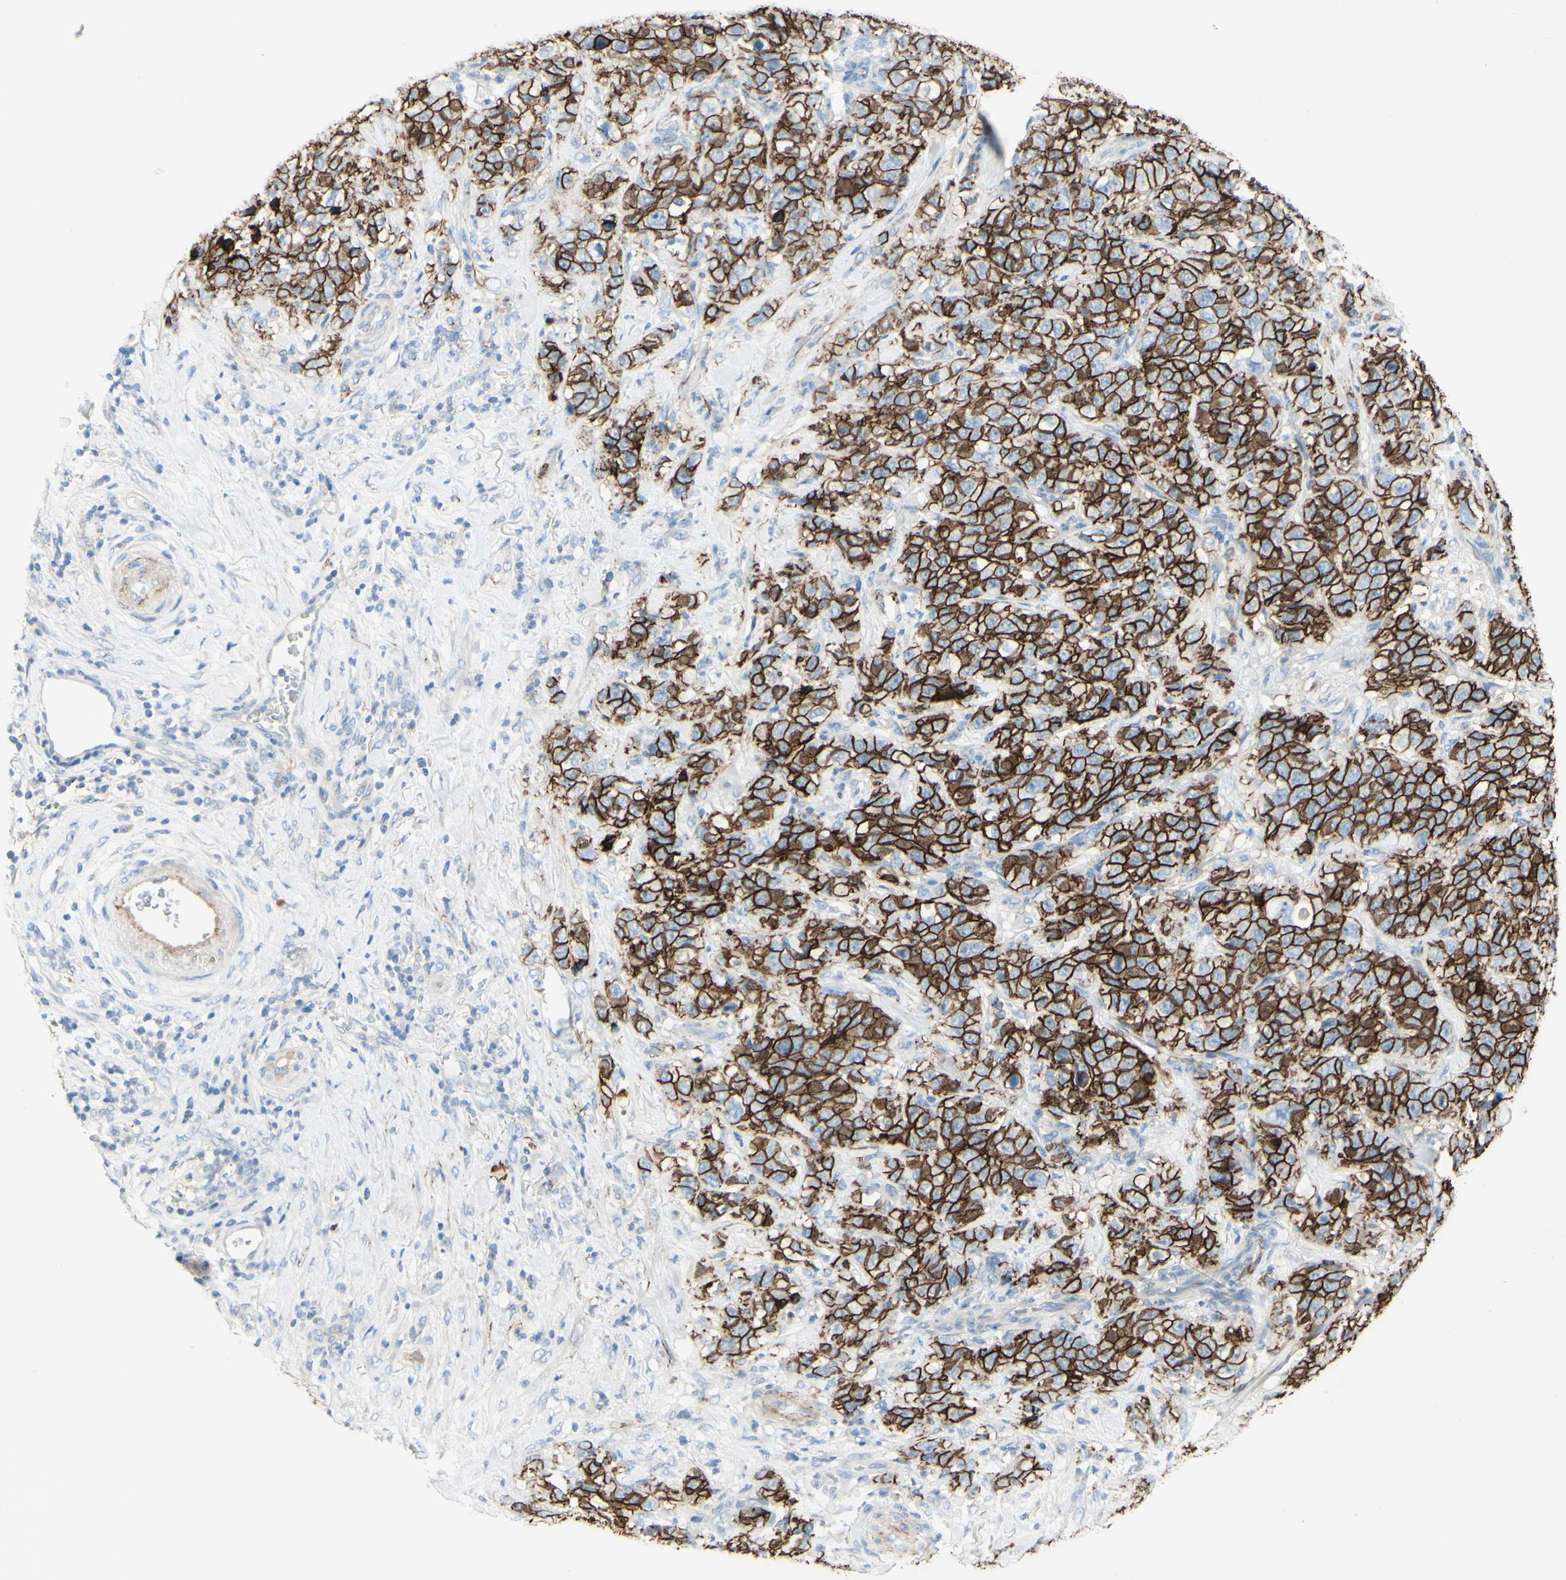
{"staining": {"intensity": "strong", "quantity": ">75%", "location": "cytoplasmic/membranous"}, "tissue": "stomach cancer", "cell_type": "Tumor cells", "image_type": "cancer", "snomed": [{"axis": "morphology", "description": "Adenocarcinoma, NOS"}, {"axis": "topography", "description": "Stomach"}], "caption": "Stomach adenocarcinoma tissue demonstrates strong cytoplasmic/membranous positivity in approximately >75% of tumor cells", "gene": "ALCAM", "patient": {"sex": "male", "age": 48}}